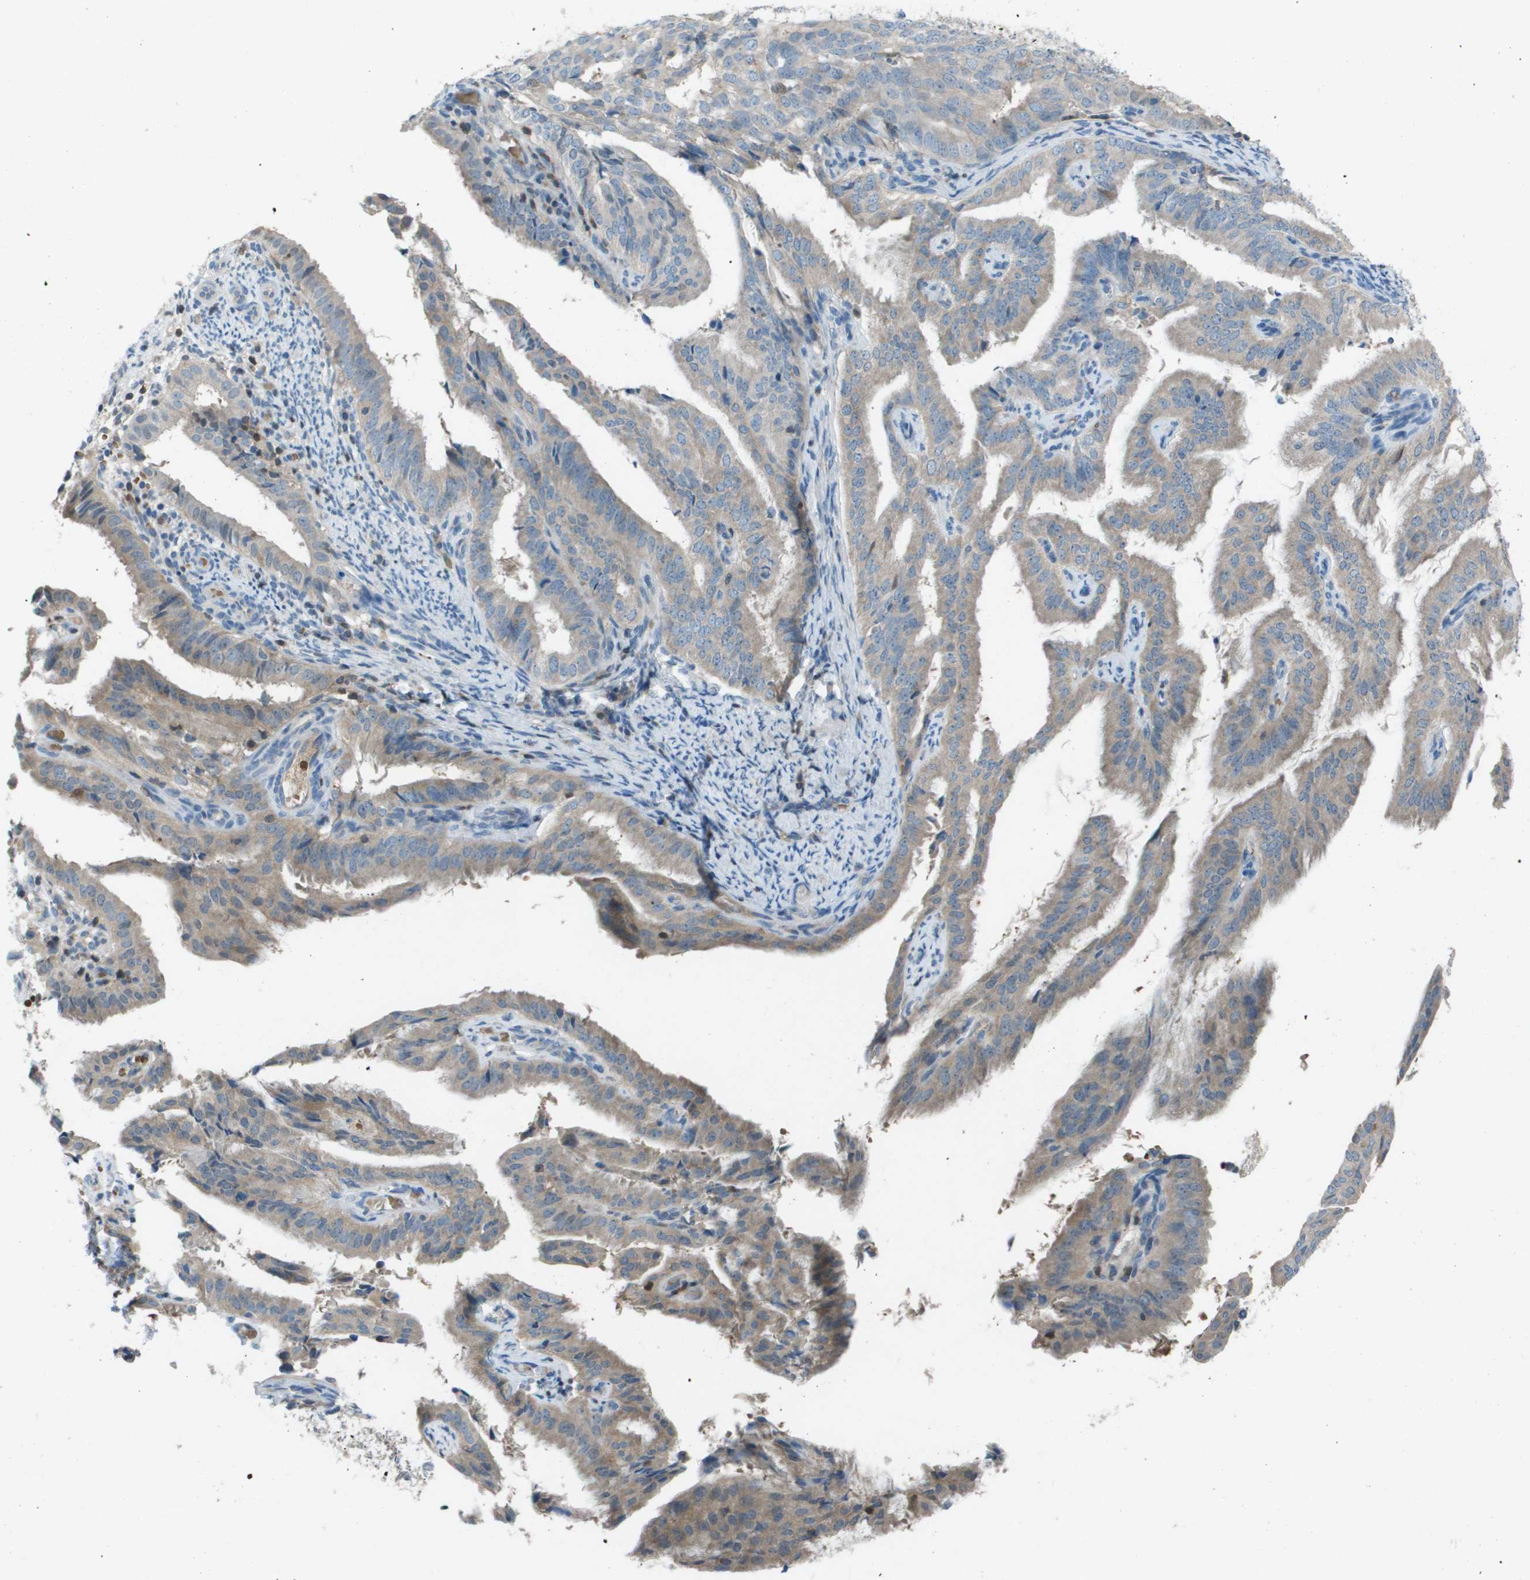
{"staining": {"intensity": "weak", "quantity": "25%-75%", "location": "cytoplasmic/membranous"}, "tissue": "endometrial cancer", "cell_type": "Tumor cells", "image_type": "cancer", "snomed": [{"axis": "morphology", "description": "Adenocarcinoma, NOS"}, {"axis": "topography", "description": "Endometrium"}], "caption": "Brown immunohistochemical staining in human endometrial cancer (adenocarcinoma) demonstrates weak cytoplasmic/membranous staining in about 25%-75% of tumor cells. The staining is performed using DAB brown chromogen to label protein expression. The nuclei are counter-stained blue using hematoxylin.", "gene": "CAMK4", "patient": {"sex": "female", "age": 58}}